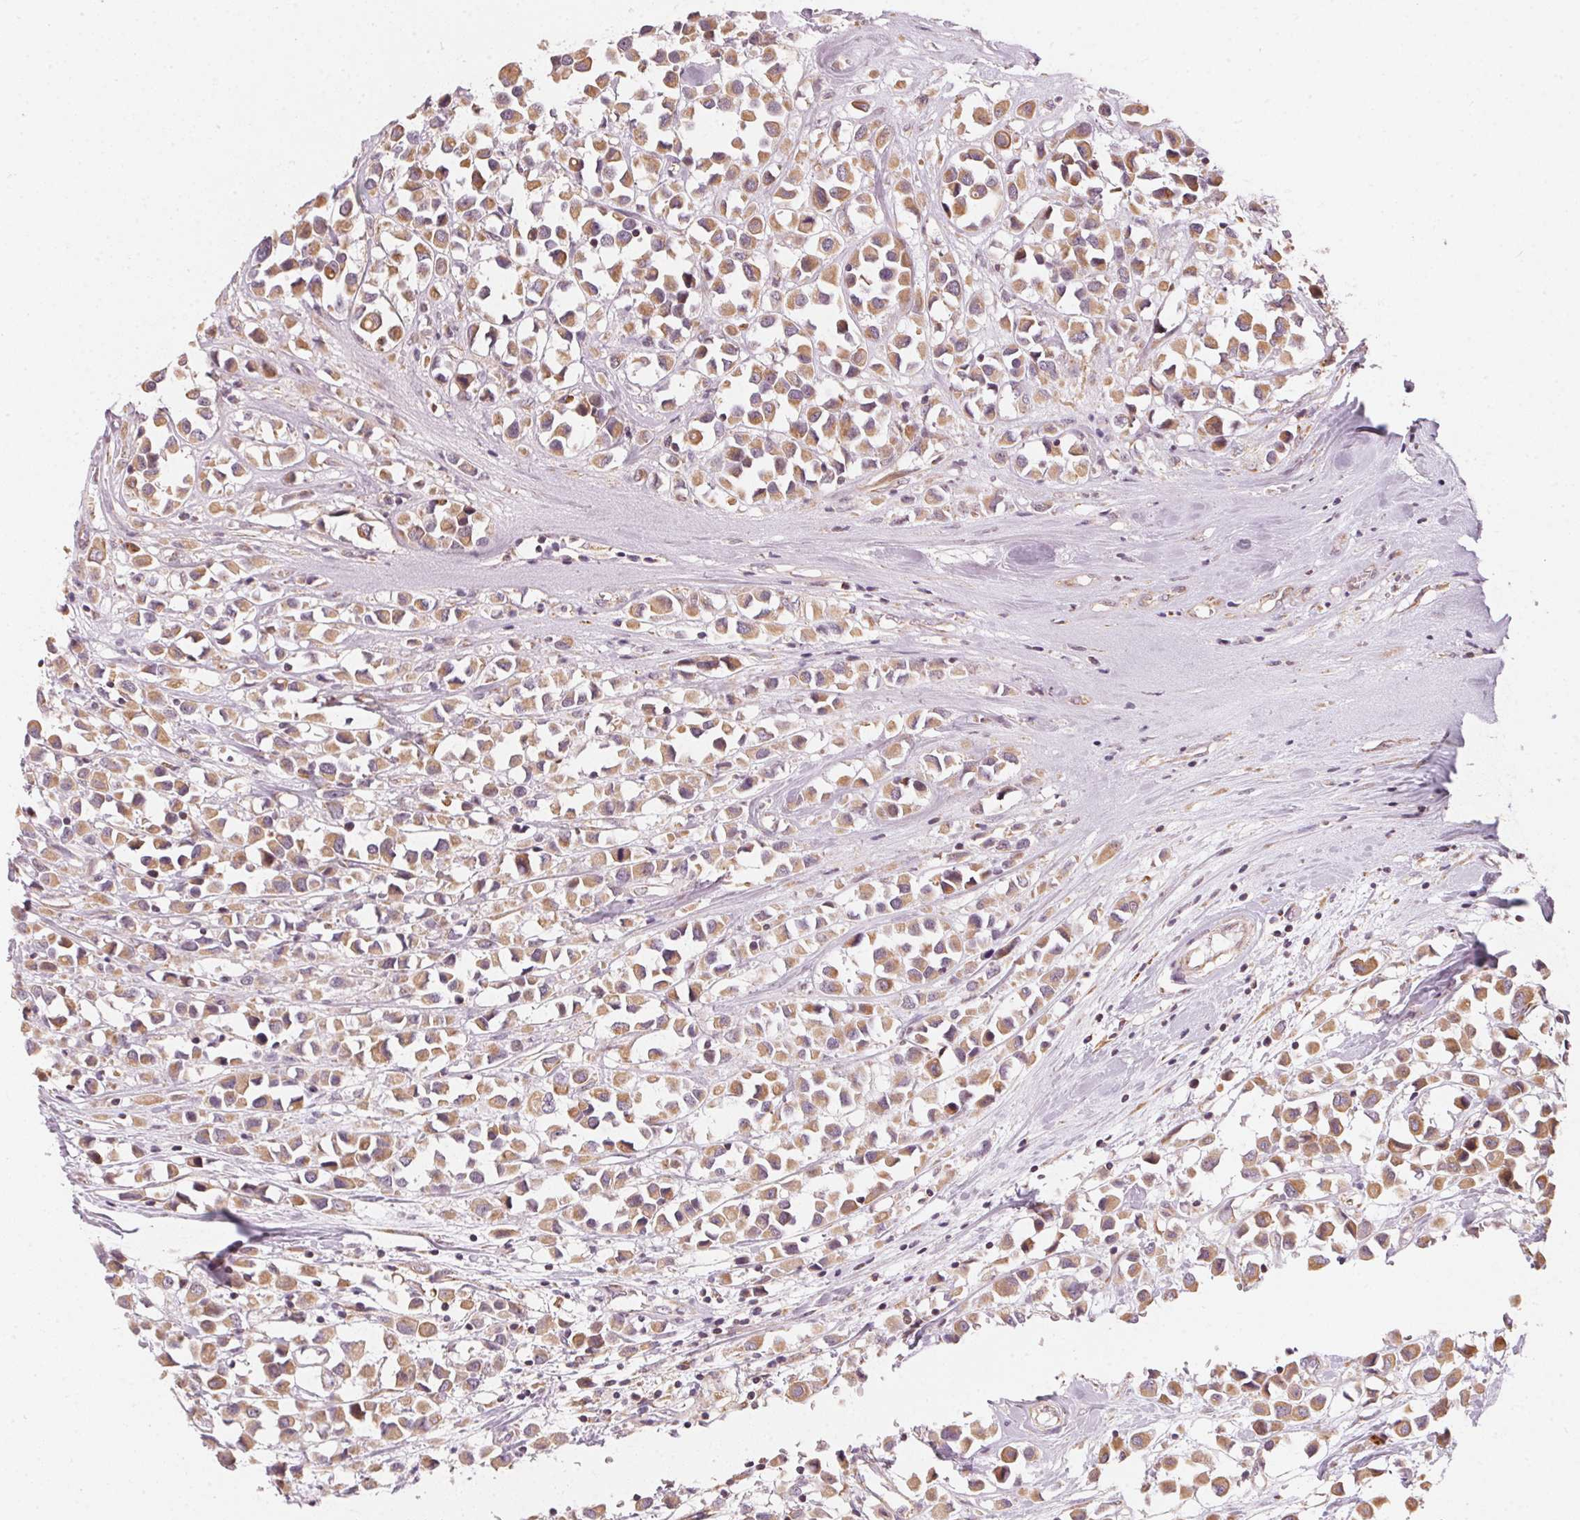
{"staining": {"intensity": "moderate", "quantity": ">75%", "location": "cytoplasmic/membranous"}, "tissue": "breast cancer", "cell_type": "Tumor cells", "image_type": "cancer", "snomed": [{"axis": "morphology", "description": "Duct carcinoma"}, {"axis": "topography", "description": "Breast"}], "caption": "Human breast infiltrating ductal carcinoma stained for a protein (brown) reveals moderate cytoplasmic/membranous positive positivity in approximately >75% of tumor cells.", "gene": "MATCAP1", "patient": {"sex": "female", "age": 61}}